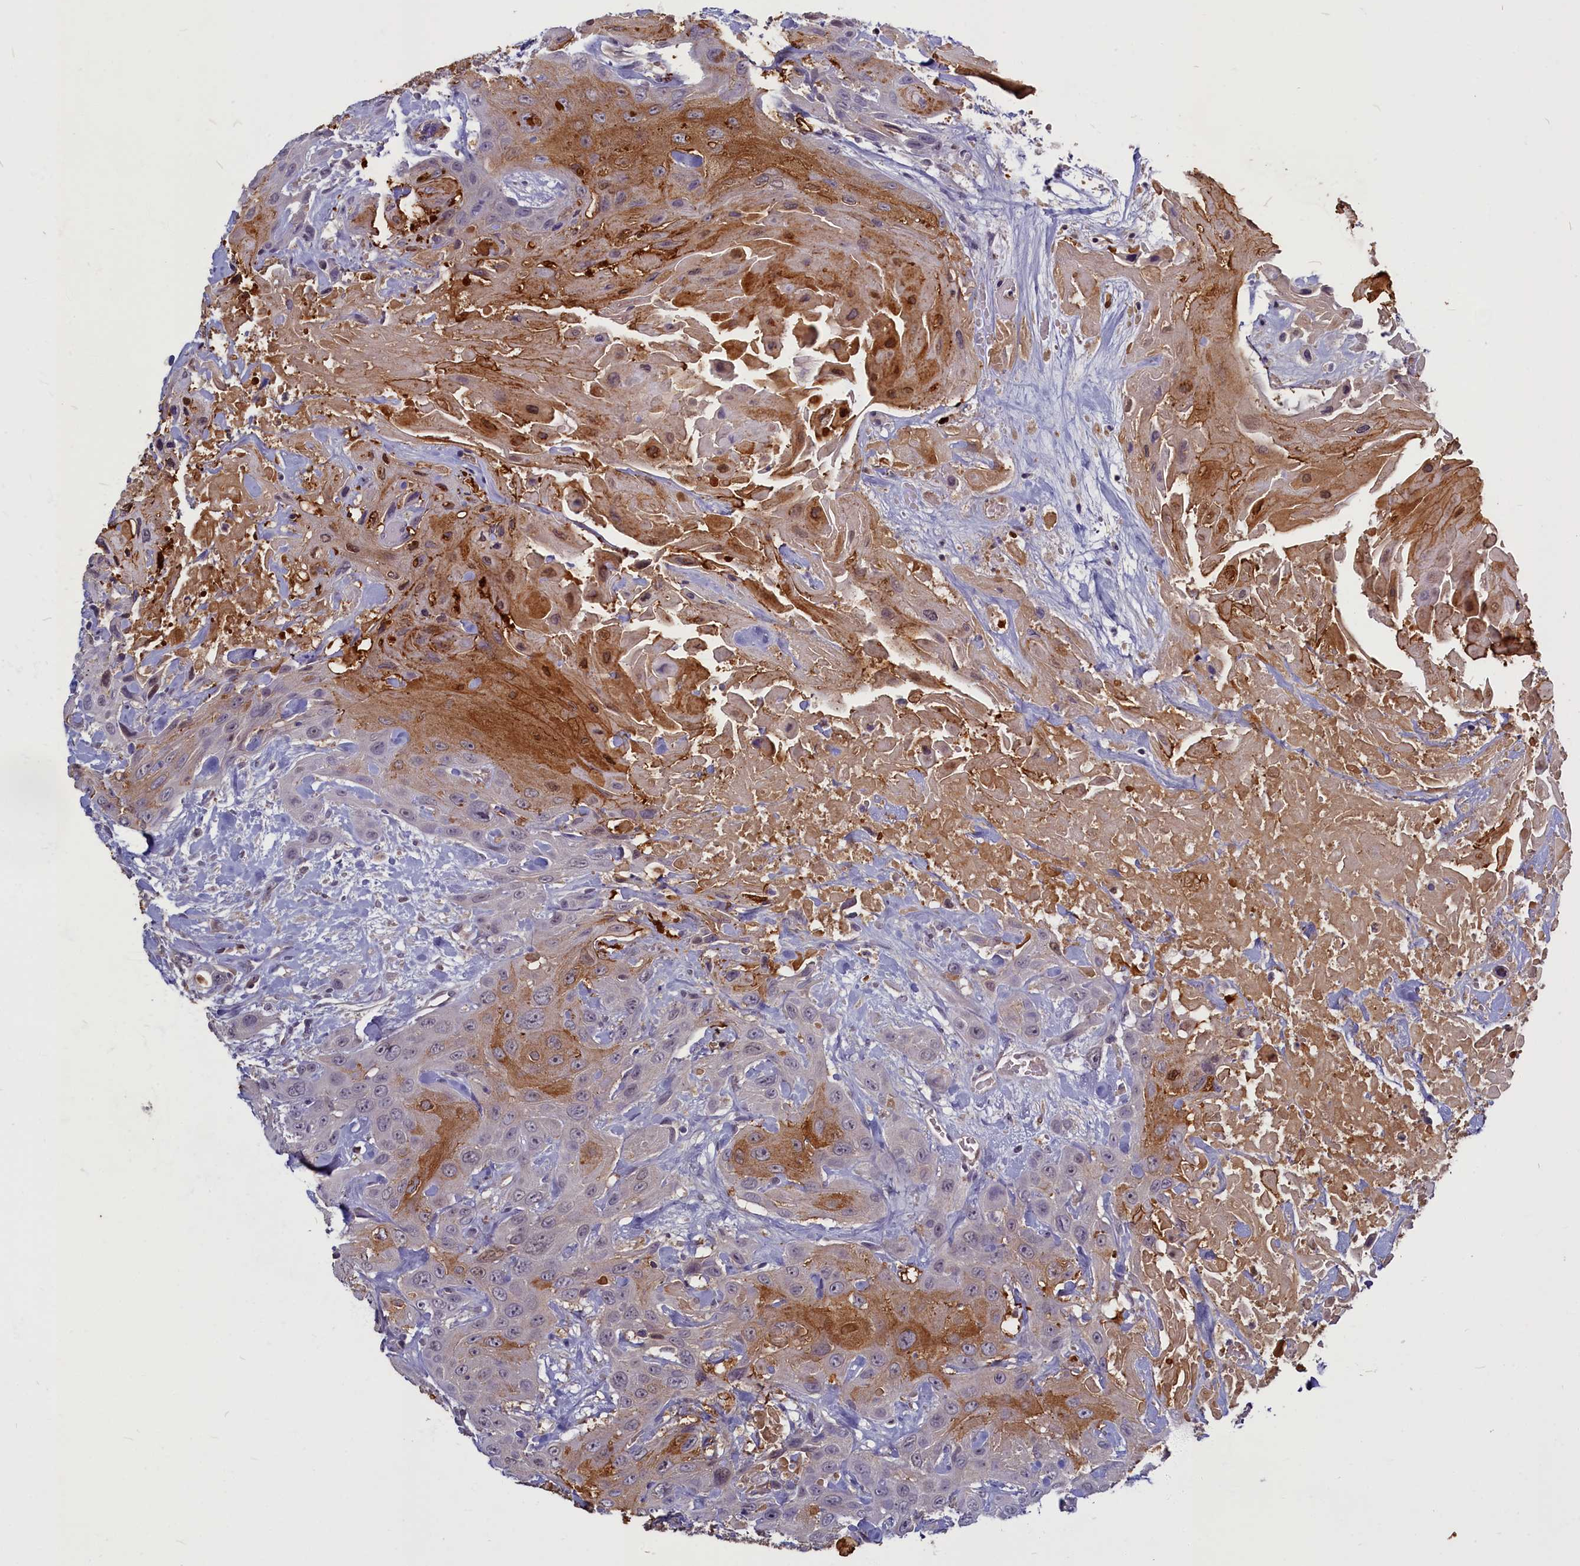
{"staining": {"intensity": "moderate", "quantity": "25%-75%", "location": "cytoplasmic/membranous,nuclear"}, "tissue": "head and neck cancer", "cell_type": "Tumor cells", "image_type": "cancer", "snomed": [{"axis": "morphology", "description": "Squamous cell carcinoma, NOS"}, {"axis": "topography", "description": "Head-Neck"}], "caption": "Squamous cell carcinoma (head and neck) stained for a protein exhibits moderate cytoplasmic/membranous and nuclear positivity in tumor cells. (brown staining indicates protein expression, while blue staining denotes nuclei).", "gene": "SV2C", "patient": {"sex": "male", "age": 81}}